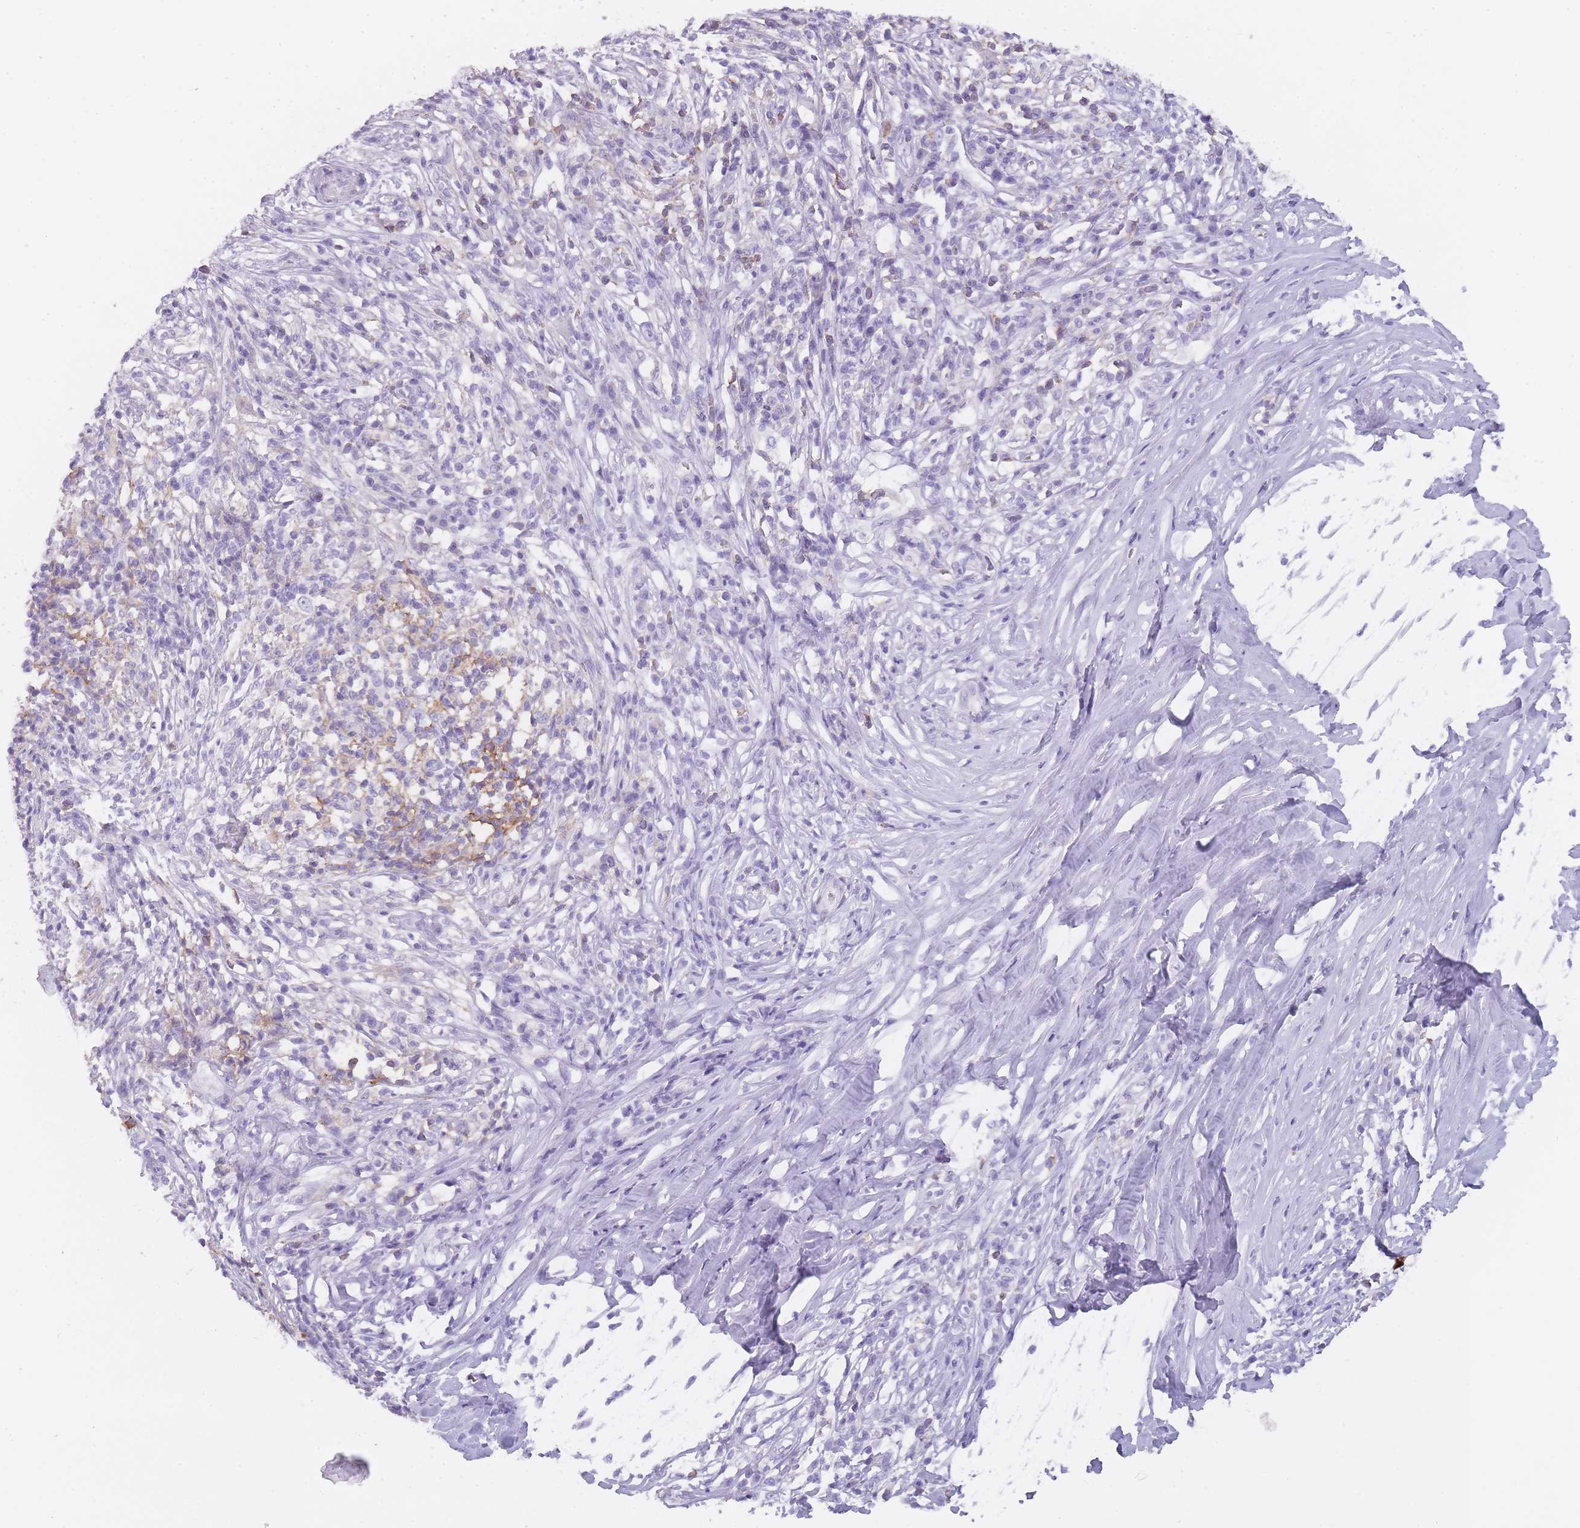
{"staining": {"intensity": "negative", "quantity": "none", "location": "none"}, "tissue": "melanoma", "cell_type": "Tumor cells", "image_type": "cancer", "snomed": [{"axis": "morphology", "description": "Malignant melanoma, NOS"}, {"axis": "topography", "description": "Skin"}], "caption": "Tumor cells show no significant staining in malignant melanoma.", "gene": "CR1L", "patient": {"sex": "male", "age": 66}}